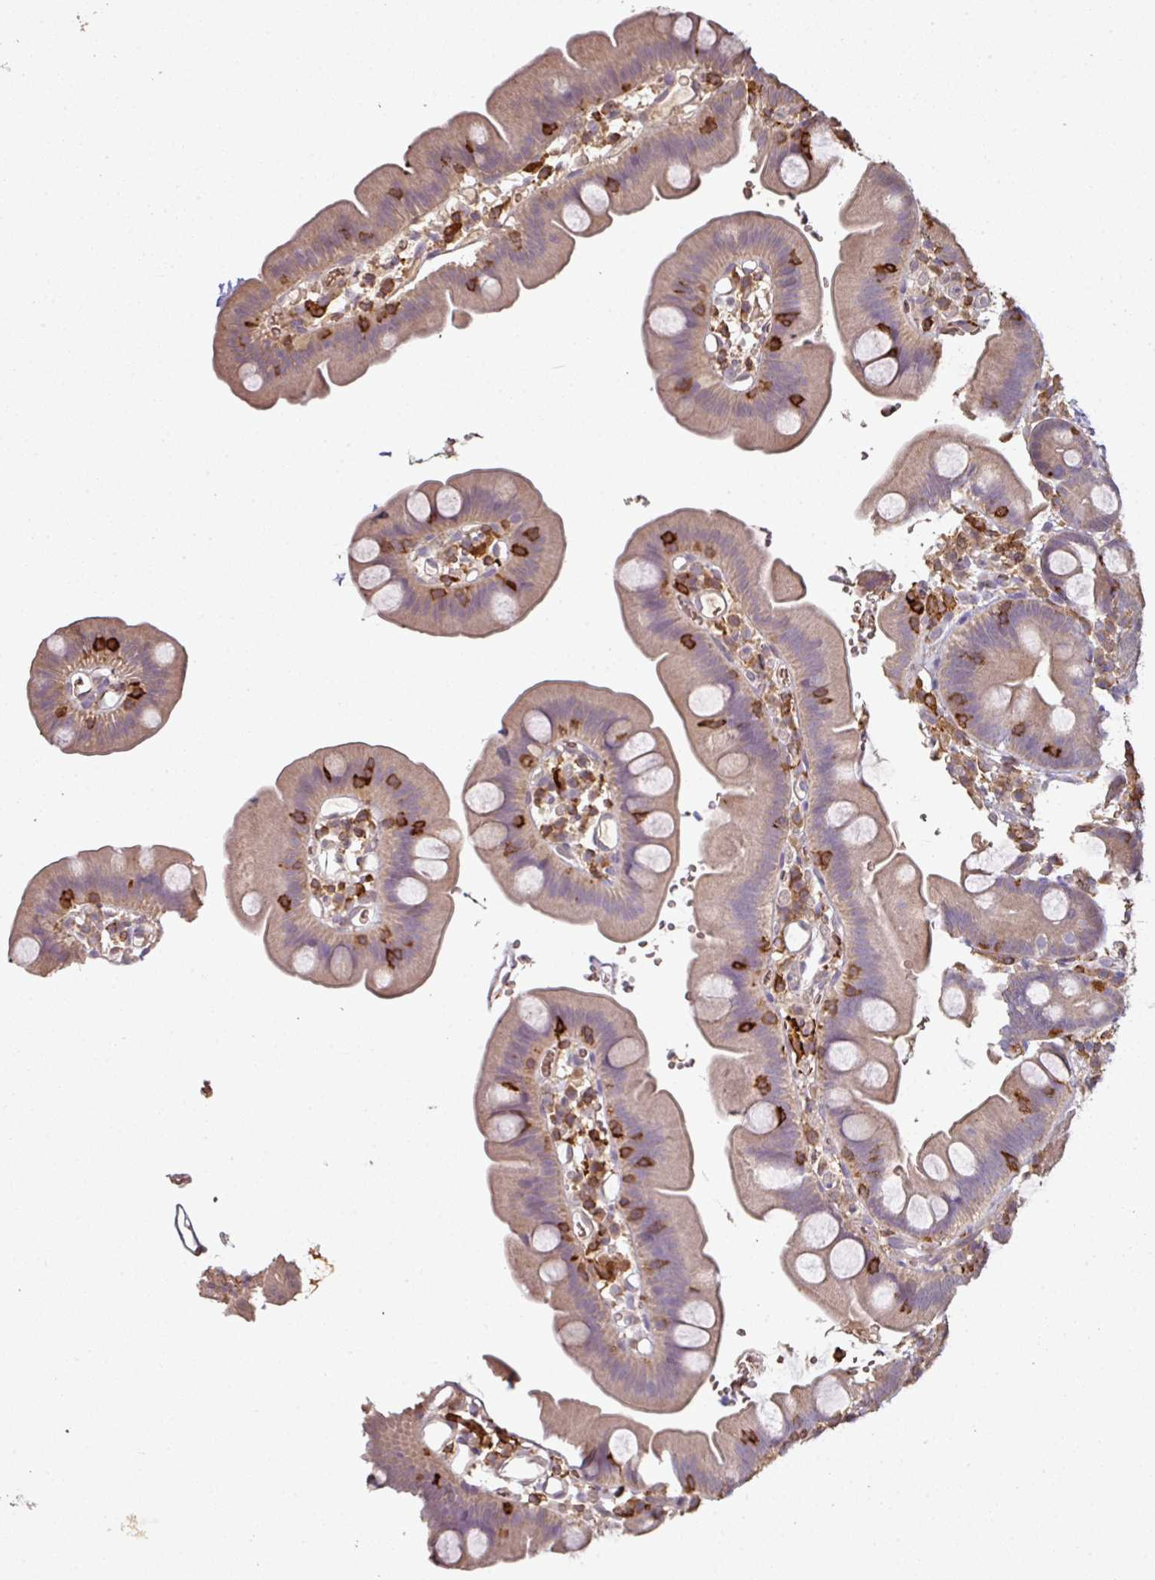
{"staining": {"intensity": "weak", "quantity": ">75%", "location": "cytoplasmic/membranous"}, "tissue": "small intestine", "cell_type": "Glandular cells", "image_type": "normal", "snomed": [{"axis": "morphology", "description": "Normal tissue, NOS"}, {"axis": "topography", "description": "Small intestine"}], "caption": "IHC of normal small intestine demonstrates low levels of weak cytoplasmic/membranous positivity in about >75% of glandular cells.", "gene": "OLFML2B", "patient": {"sex": "female", "age": 68}}